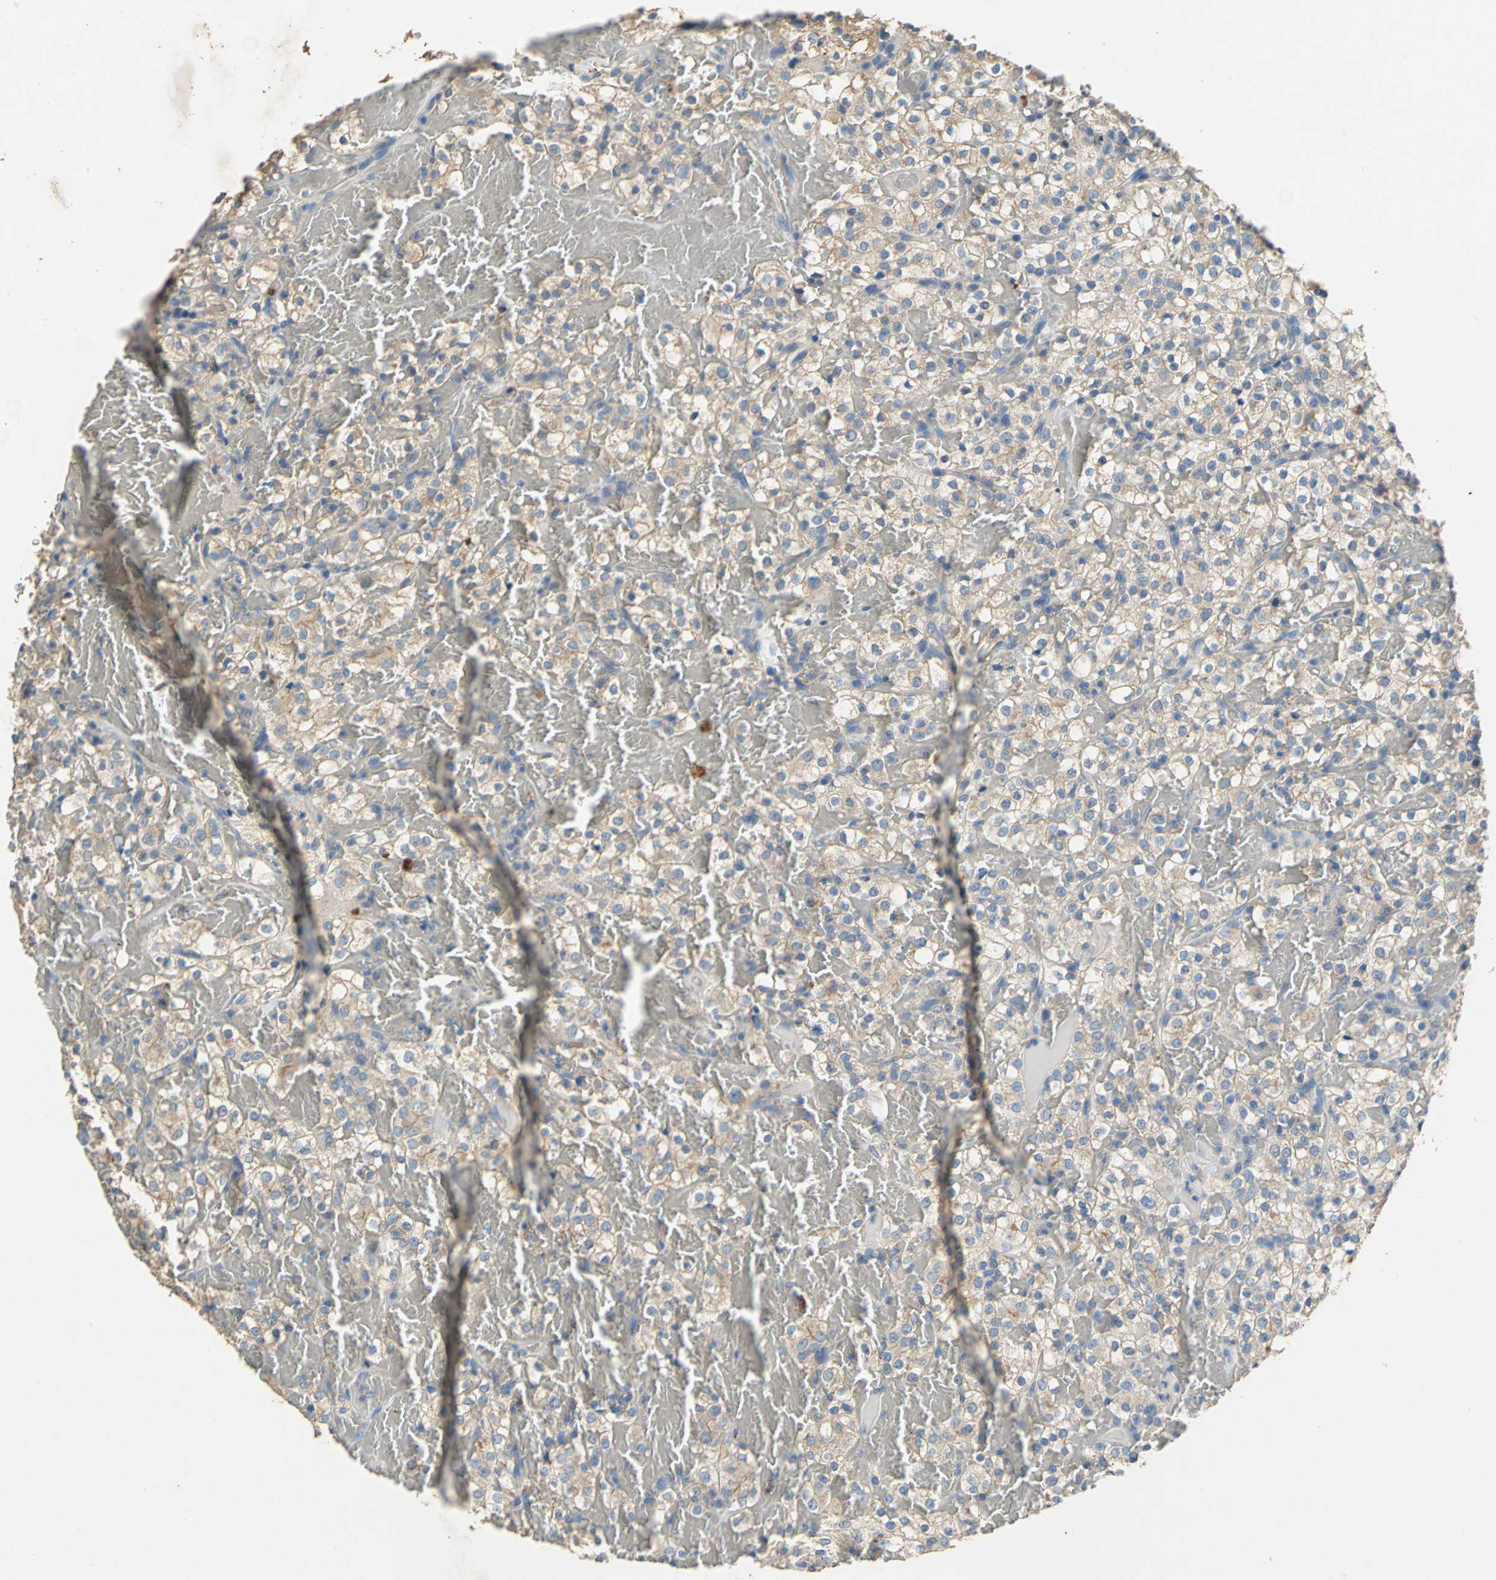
{"staining": {"intensity": "weak", "quantity": ">75%", "location": "cytoplasmic/membranous"}, "tissue": "renal cancer", "cell_type": "Tumor cells", "image_type": "cancer", "snomed": [{"axis": "morphology", "description": "Normal tissue, NOS"}, {"axis": "morphology", "description": "Adenocarcinoma, NOS"}, {"axis": "topography", "description": "Kidney"}], "caption": "Protein staining exhibits weak cytoplasmic/membranous expression in about >75% of tumor cells in renal cancer.", "gene": "ADAMTS5", "patient": {"sex": "female", "age": 72}}